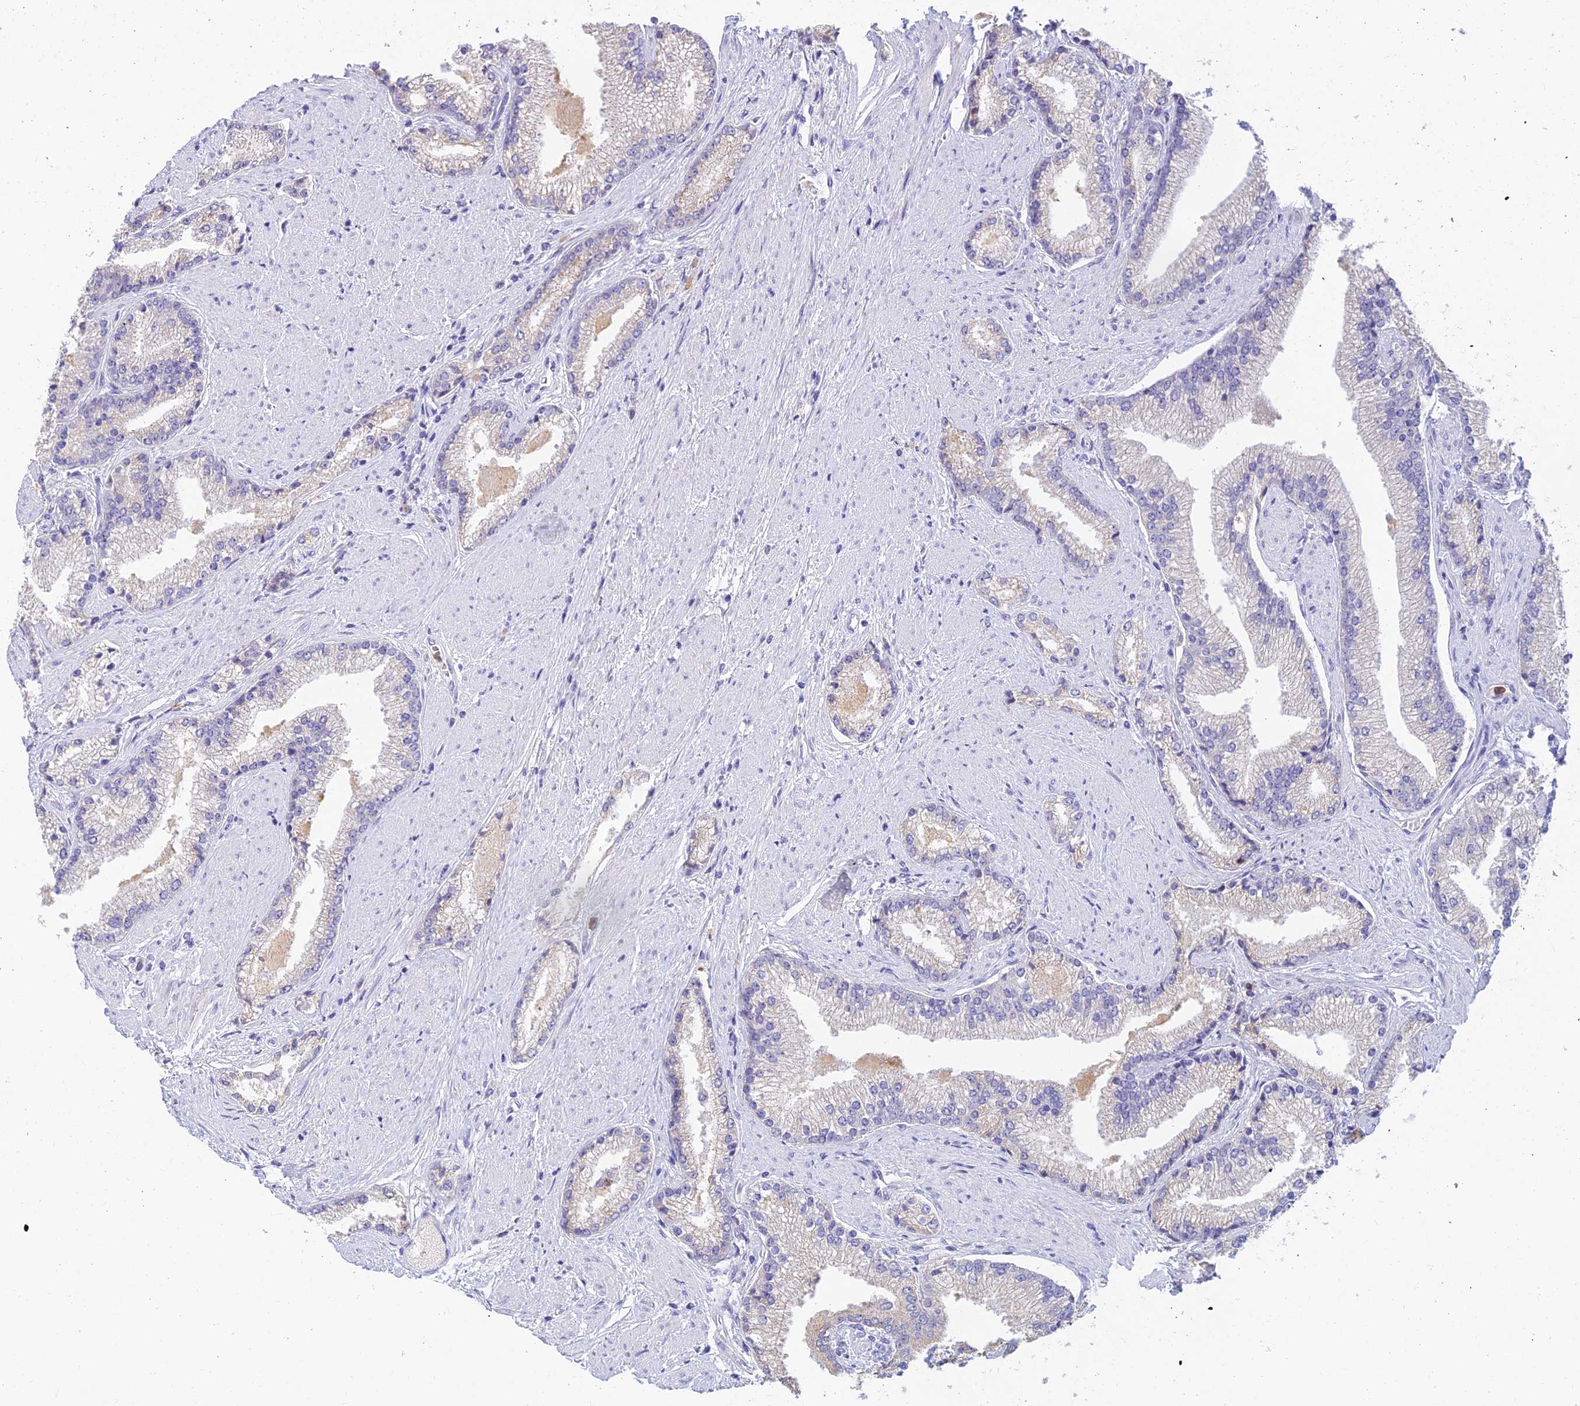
{"staining": {"intensity": "negative", "quantity": "none", "location": "none"}, "tissue": "prostate cancer", "cell_type": "Tumor cells", "image_type": "cancer", "snomed": [{"axis": "morphology", "description": "Adenocarcinoma, High grade"}, {"axis": "topography", "description": "Prostate"}], "caption": "Immunohistochemistry (IHC) of human adenocarcinoma (high-grade) (prostate) reveals no expression in tumor cells. (DAB (3,3'-diaminobenzidine) IHC with hematoxylin counter stain).", "gene": "INTS13", "patient": {"sex": "male", "age": 67}}